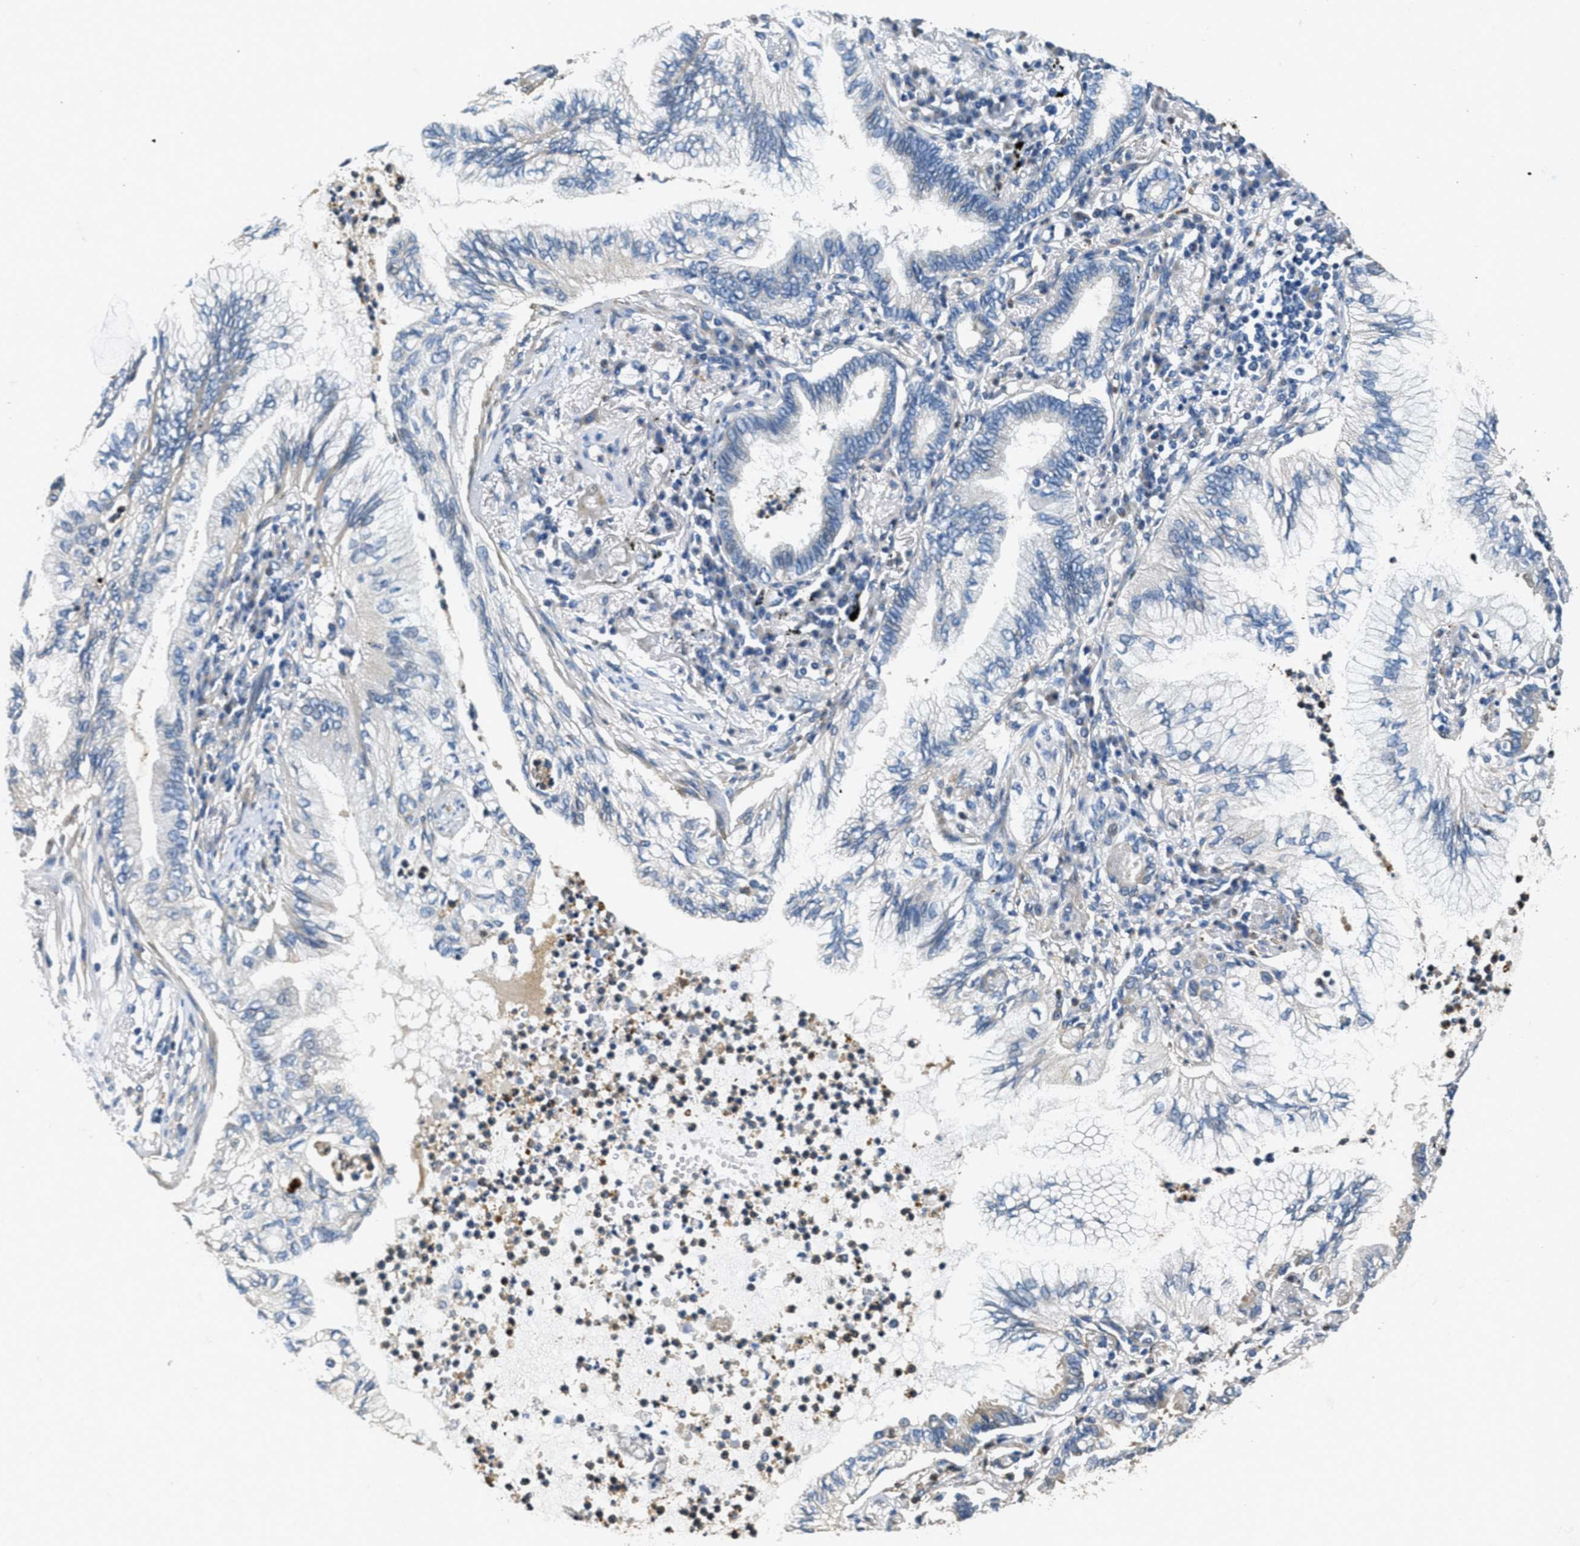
{"staining": {"intensity": "negative", "quantity": "none", "location": "none"}, "tissue": "lung cancer", "cell_type": "Tumor cells", "image_type": "cancer", "snomed": [{"axis": "morphology", "description": "Normal tissue, NOS"}, {"axis": "morphology", "description": "Adenocarcinoma, NOS"}, {"axis": "topography", "description": "Bronchus"}, {"axis": "topography", "description": "Lung"}], "caption": "Lung cancer stained for a protein using immunohistochemistry shows no staining tumor cells.", "gene": "TOMM70", "patient": {"sex": "female", "age": 70}}